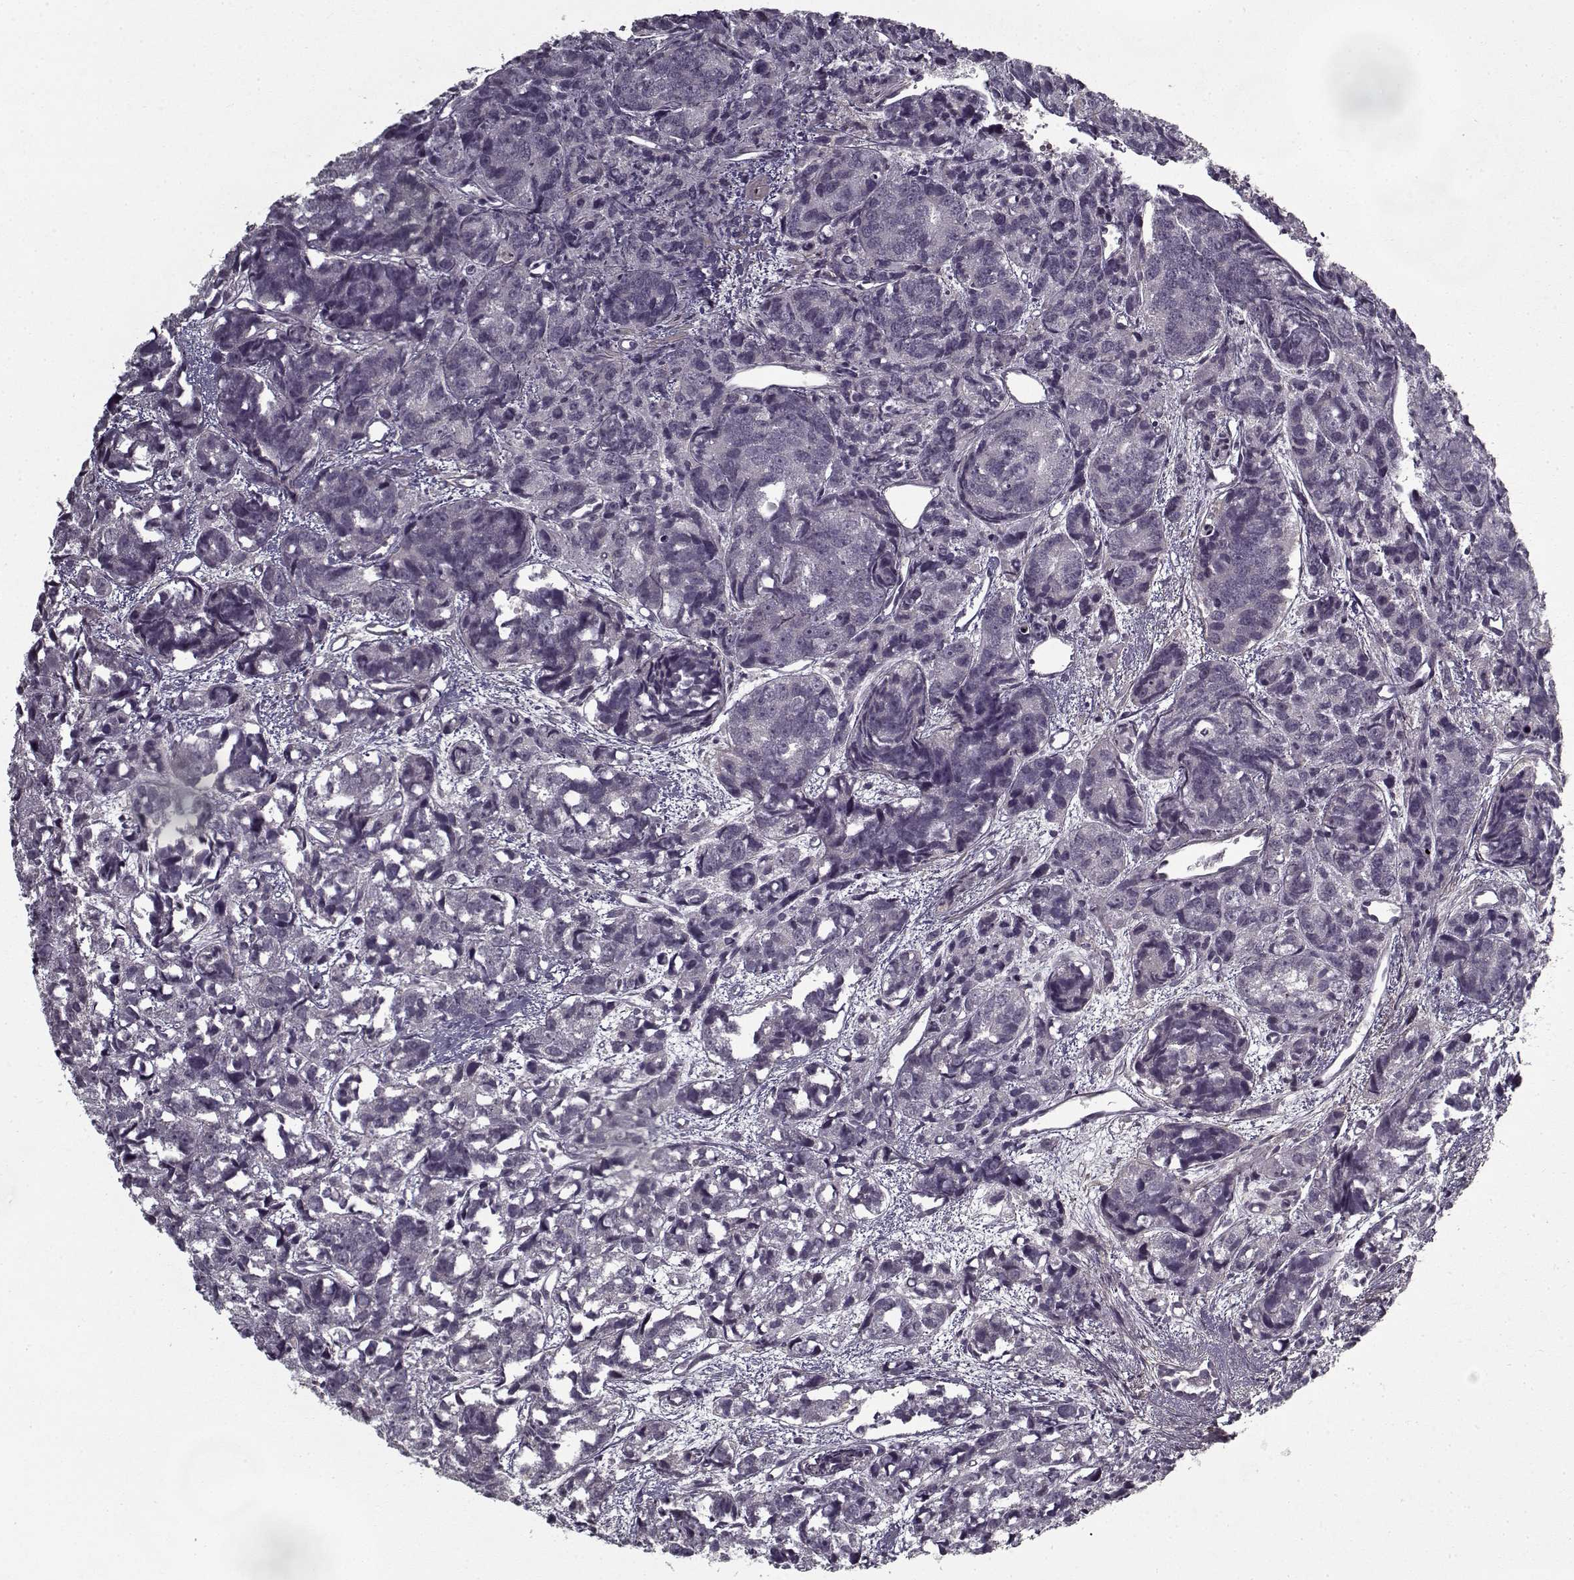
{"staining": {"intensity": "negative", "quantity": "none", "location": "none"}, "tissue": "prostate cancer", "cell_type": "Tumor cells", "image_type": "cancer", "snomed": [{"axis": "morphology", "description": "Adenocarcinoma, High grade"}, {"axis": "topography", "description": "Prostate"}], "caption": "The photomicrograph exhibits no significant expression in tumor cells of prostate cancer (high-grade adenocarcinoma). (DAB (3,3'-diaminobenzidine) immunohistochemistry (IHC) visualized using brightfield microscopy, high magnification).", "gene": "LAMA2", "patient": {"sex": "male", "age": 77}}